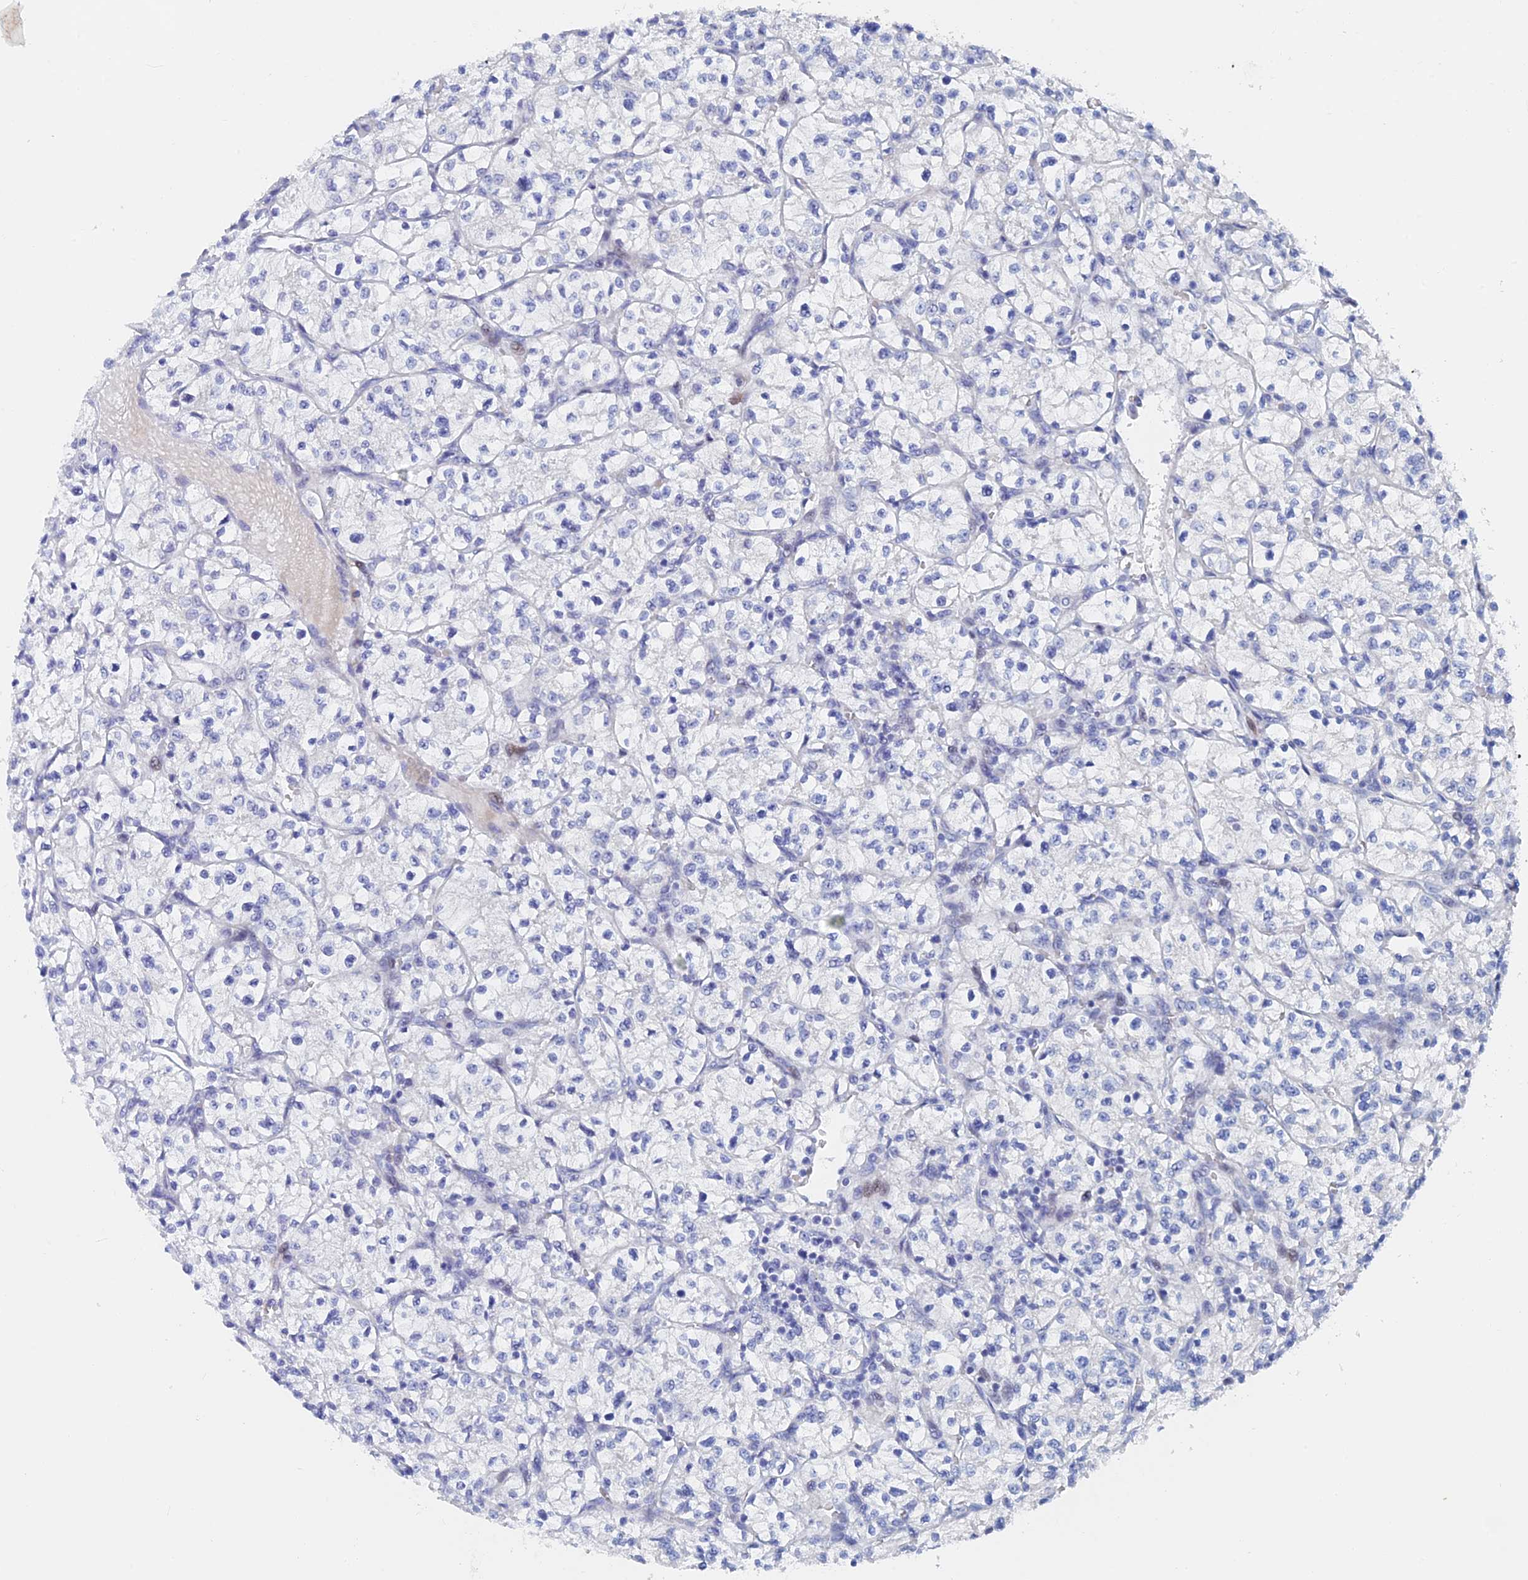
{"staining": {"intensity": "negative", "quantity": "none", "location": "none"}, "tissue": "renal cancer", "cell_type": "Tumor cells", "image_type": "cancer", "snomed": [{"axis": "morphology", "description": "Adenocarcinoma, NOS"}, {"axis": "topography", "description": "Kidney"}], "caption": "Tumor cells show no significant protein expression in renal cancer.", "gene": "DRGX", "patient": {"sex": "female", "age": 64}}